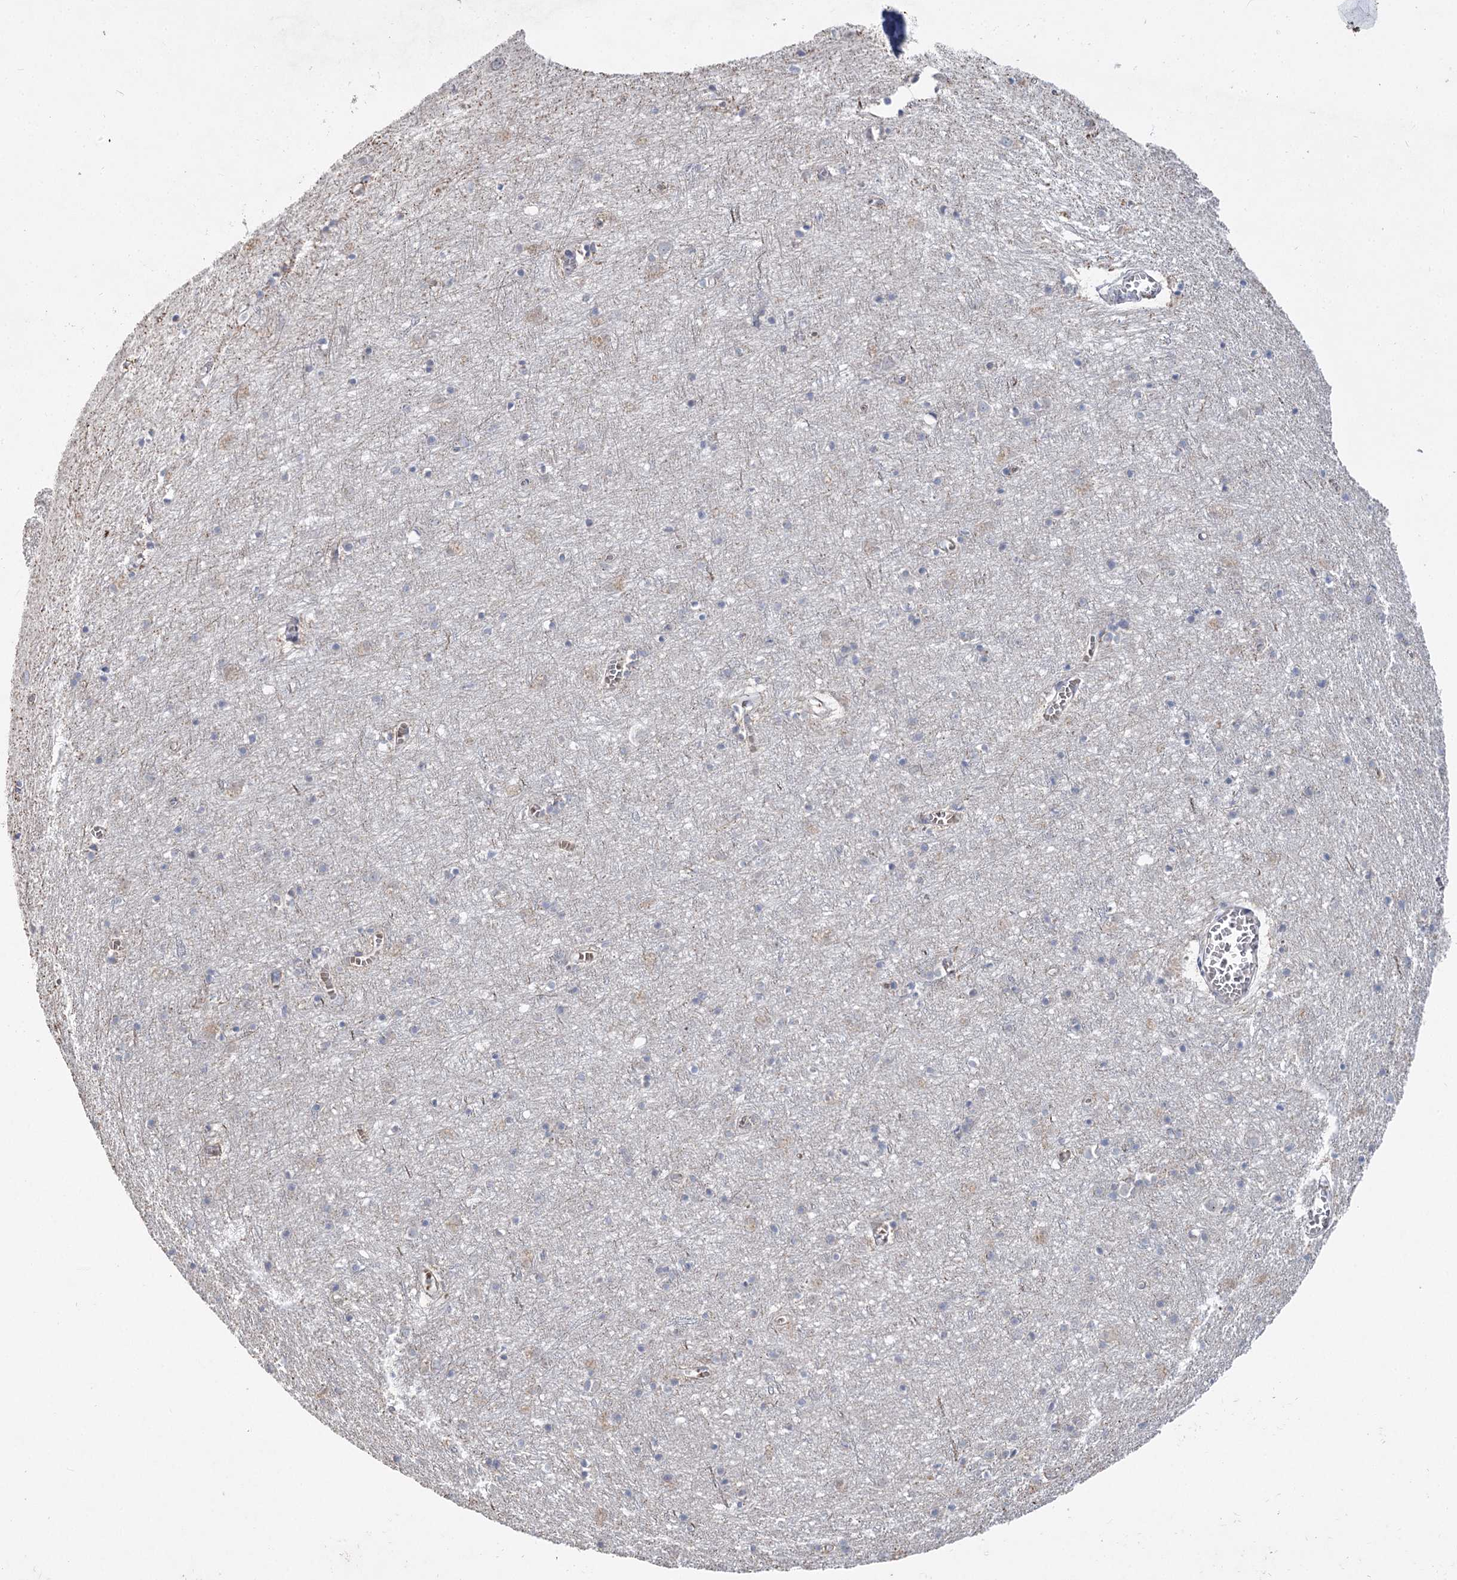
{"staining": {"intensity": "negative", "quantity": "none", "location": "none"}, "tissue": "cerebral cortex", "cell_type": "Endothelial cells", "image_type": "normal", "snomed": [{"axis": "morphology", "description": "Normal tissue, NOS"}, {"axis": "topography", "description": "Cerebral cortex"}], "caption": "Immunohistochemical staining of benign human cerebral cortex displays no significant positivity in endothelial cells.", "gene": "TMEM187", "patient": {"sex": "female", "age": 64}}